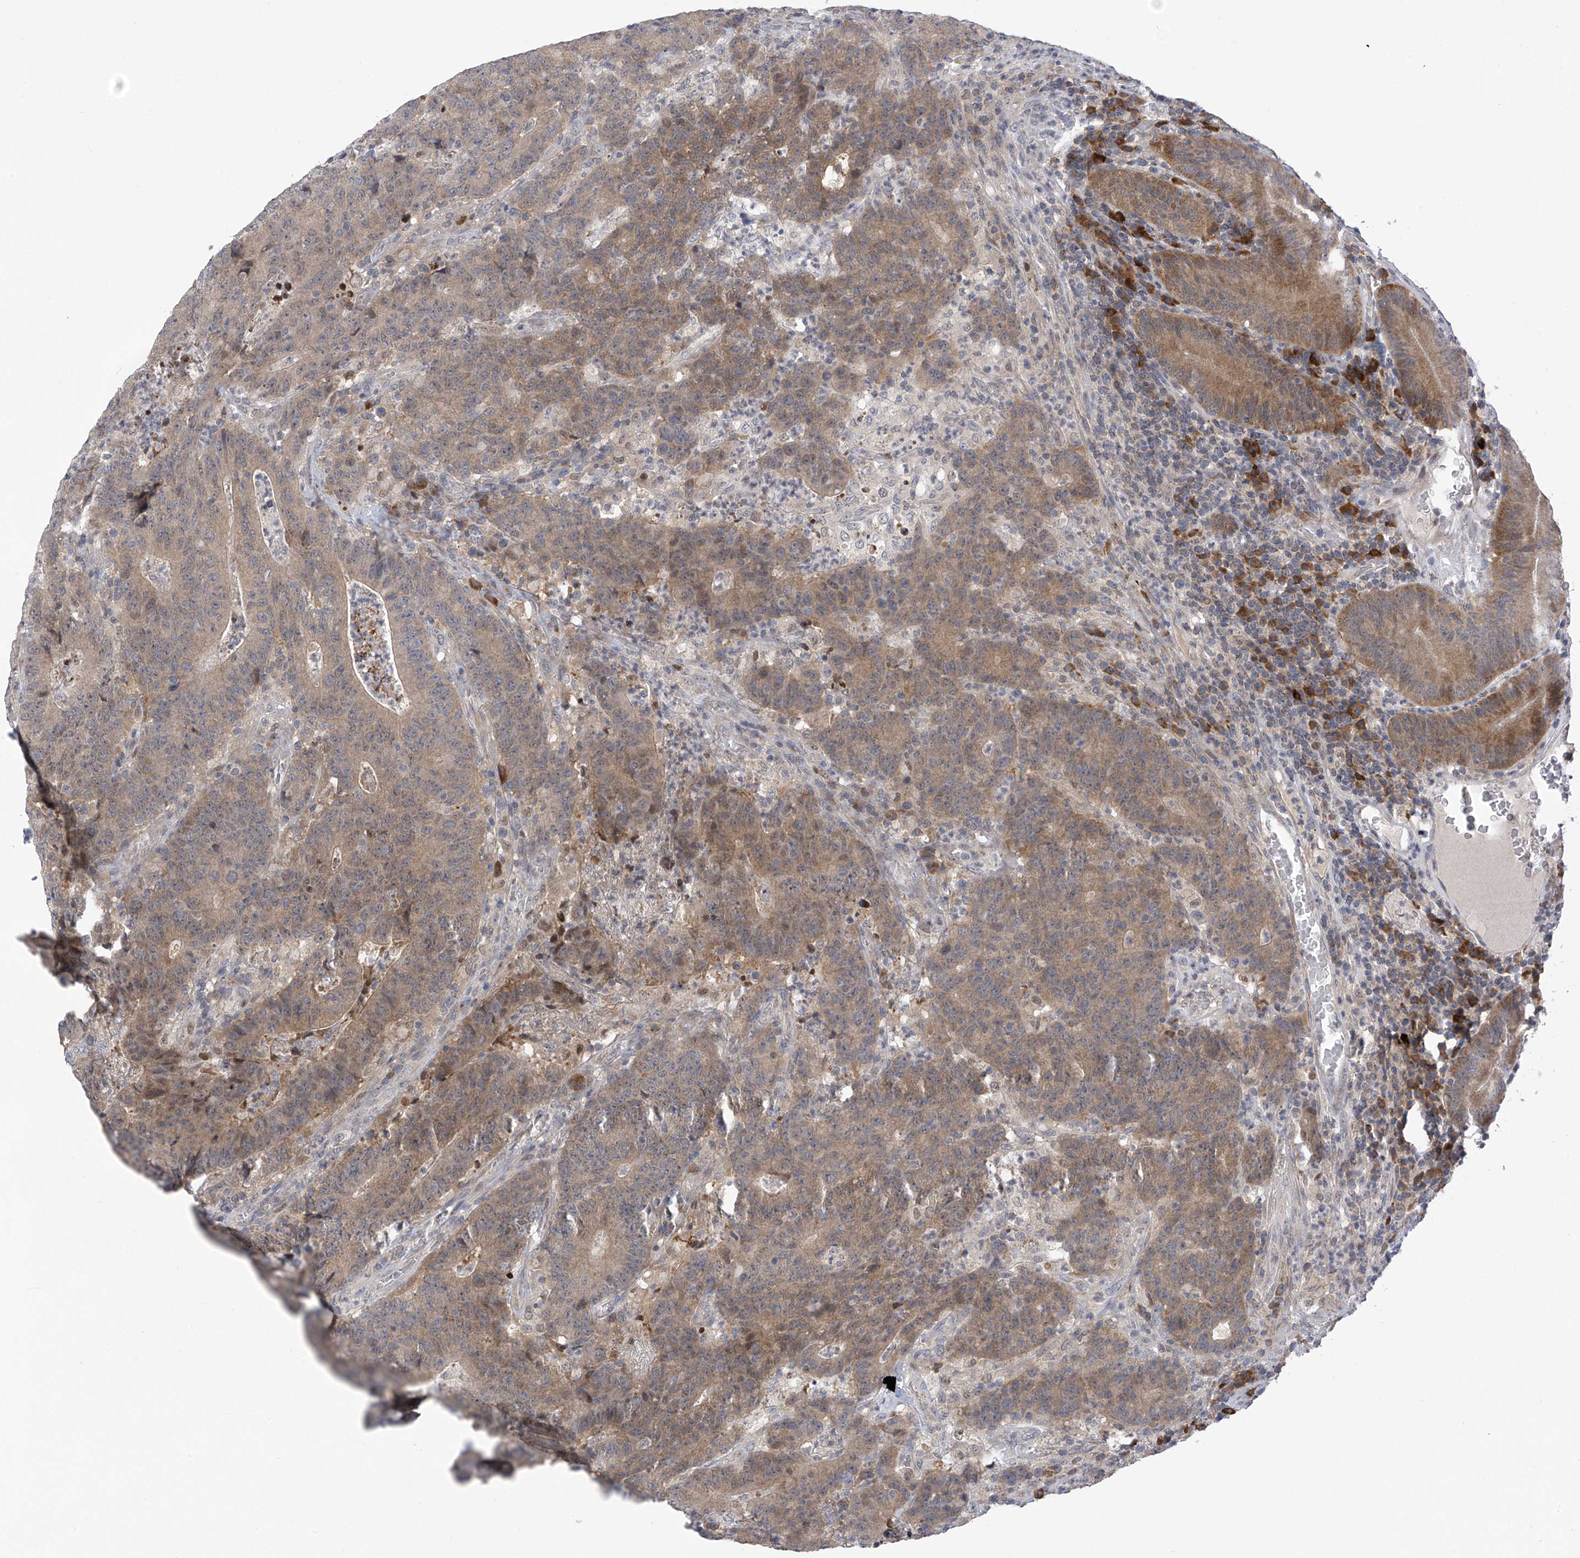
{"staining": {"intensity": "moderate", "quantity": ">75%", "location": "cytoplasmic/membranous"}, "tissue": "colorectal cancer", "cell_type": "Tumor cells", "image_type": "cancer", "snomed": [{"axis": "morphology", "description": "Normal tissue, NOS"}, {"axis": "morphology", "description": "Adenocarcinoma, NOS"}, {"axis": "topography", "description": "Colon"}], "caption": "IHC image of human colorectal cancer stained for a protein (brown), which exhibits medium levels of moderate cytoplasmic/membranous positivity in about >75% of tumor cells.", "gene": "SLCO4A1", "patient": {"sex": "female", "age": 75}}